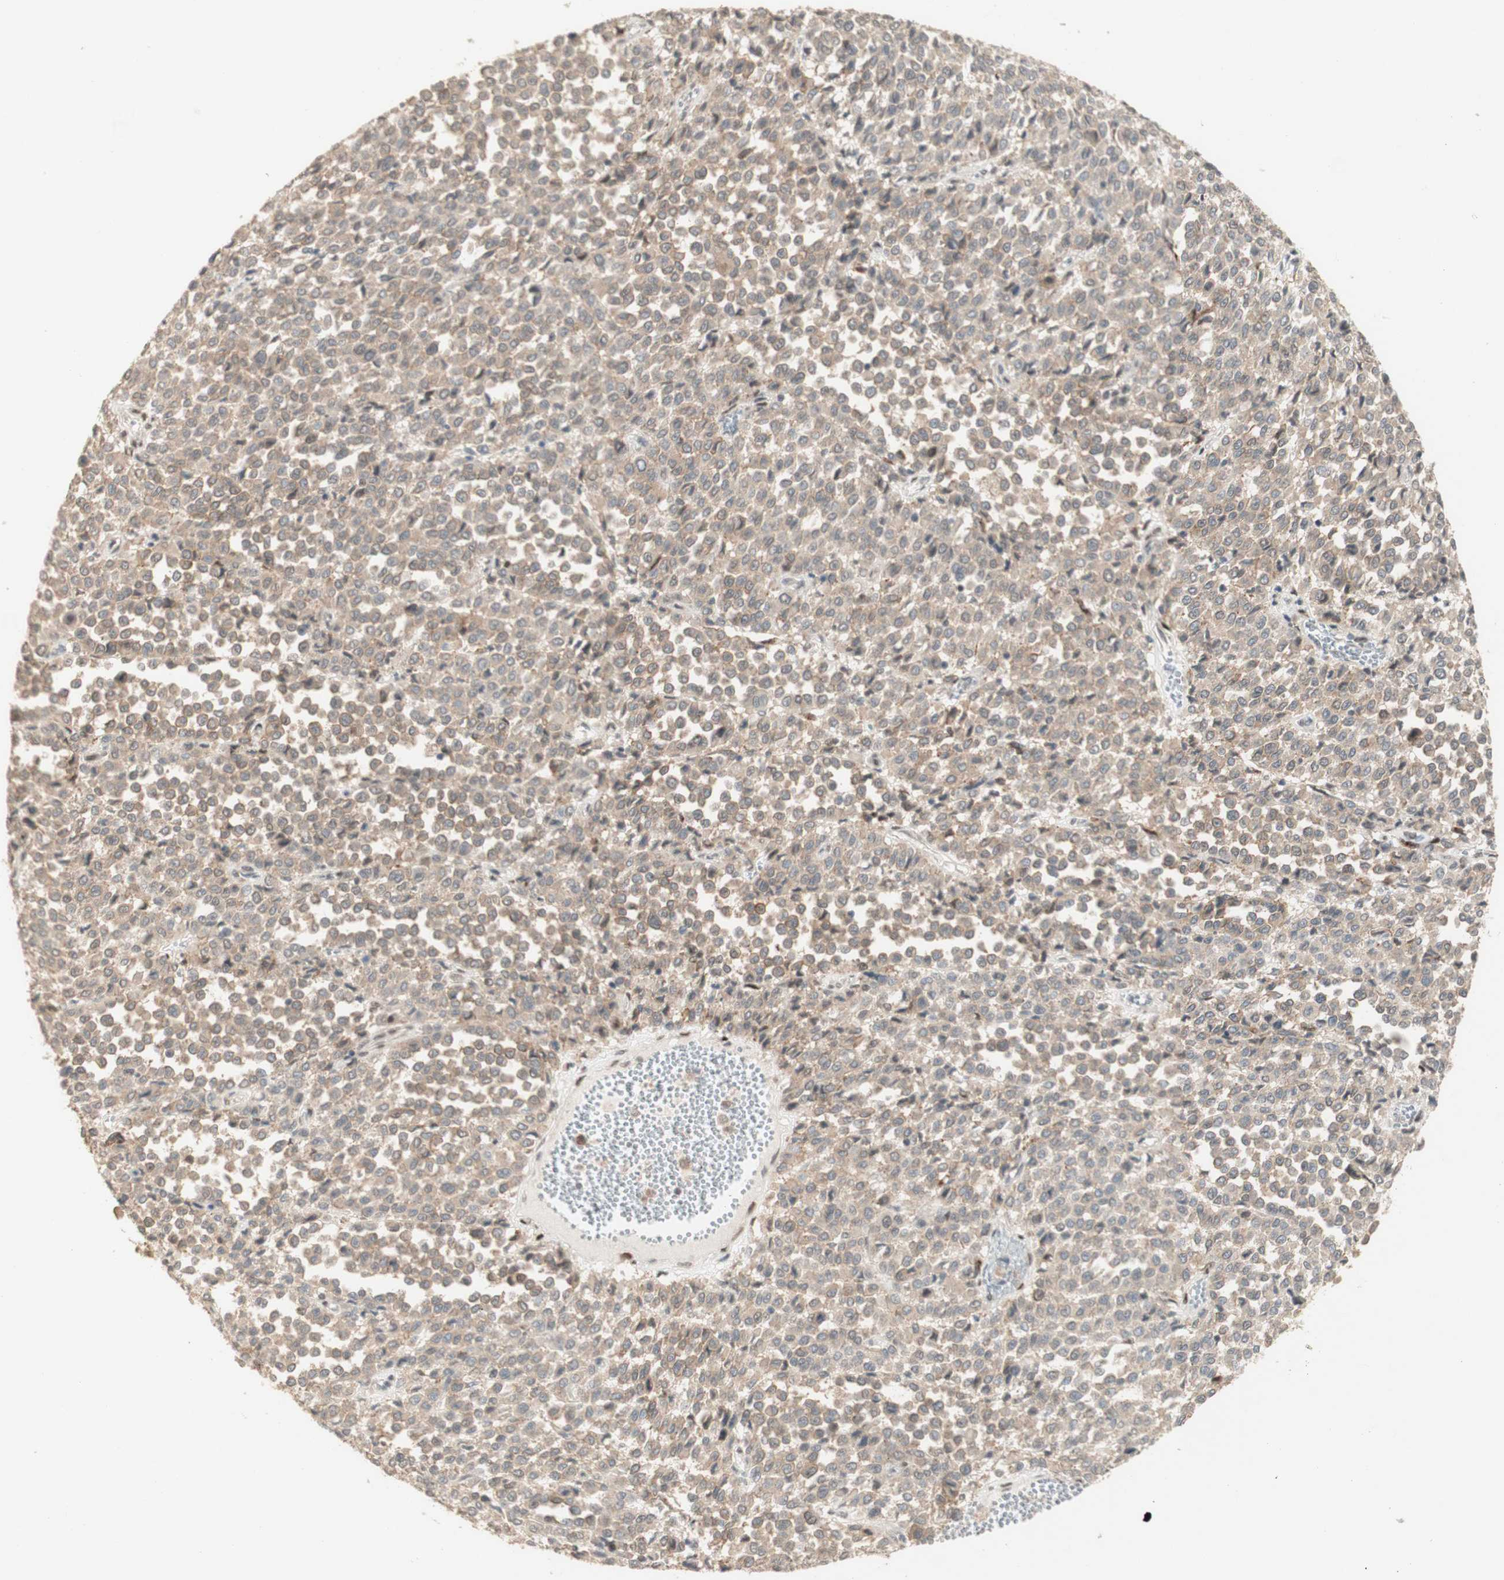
{"staining": {"intensity": "negative", "quantity": "none", "location": "none"}, "tissue": "melanoma", "cell_type": "Tumor cells", "image_type": "cancer", "snomed": [{"axis": "morphology", "description": "Malignant melanoma, Metastatic site"}, {"axis": "topography", "description": "Pancreas"}], "caption": "The immunohistochemistry micrograph has no significant positivity in tumor cells of malignant melanoma (metastatic site) tissue. (Brightfield microscopy of DAB (3,3'-diaminobenzidine) IHC at high magnification).", "gene": "FOXP1", "patient": {"sex": "female", "age": 30}}